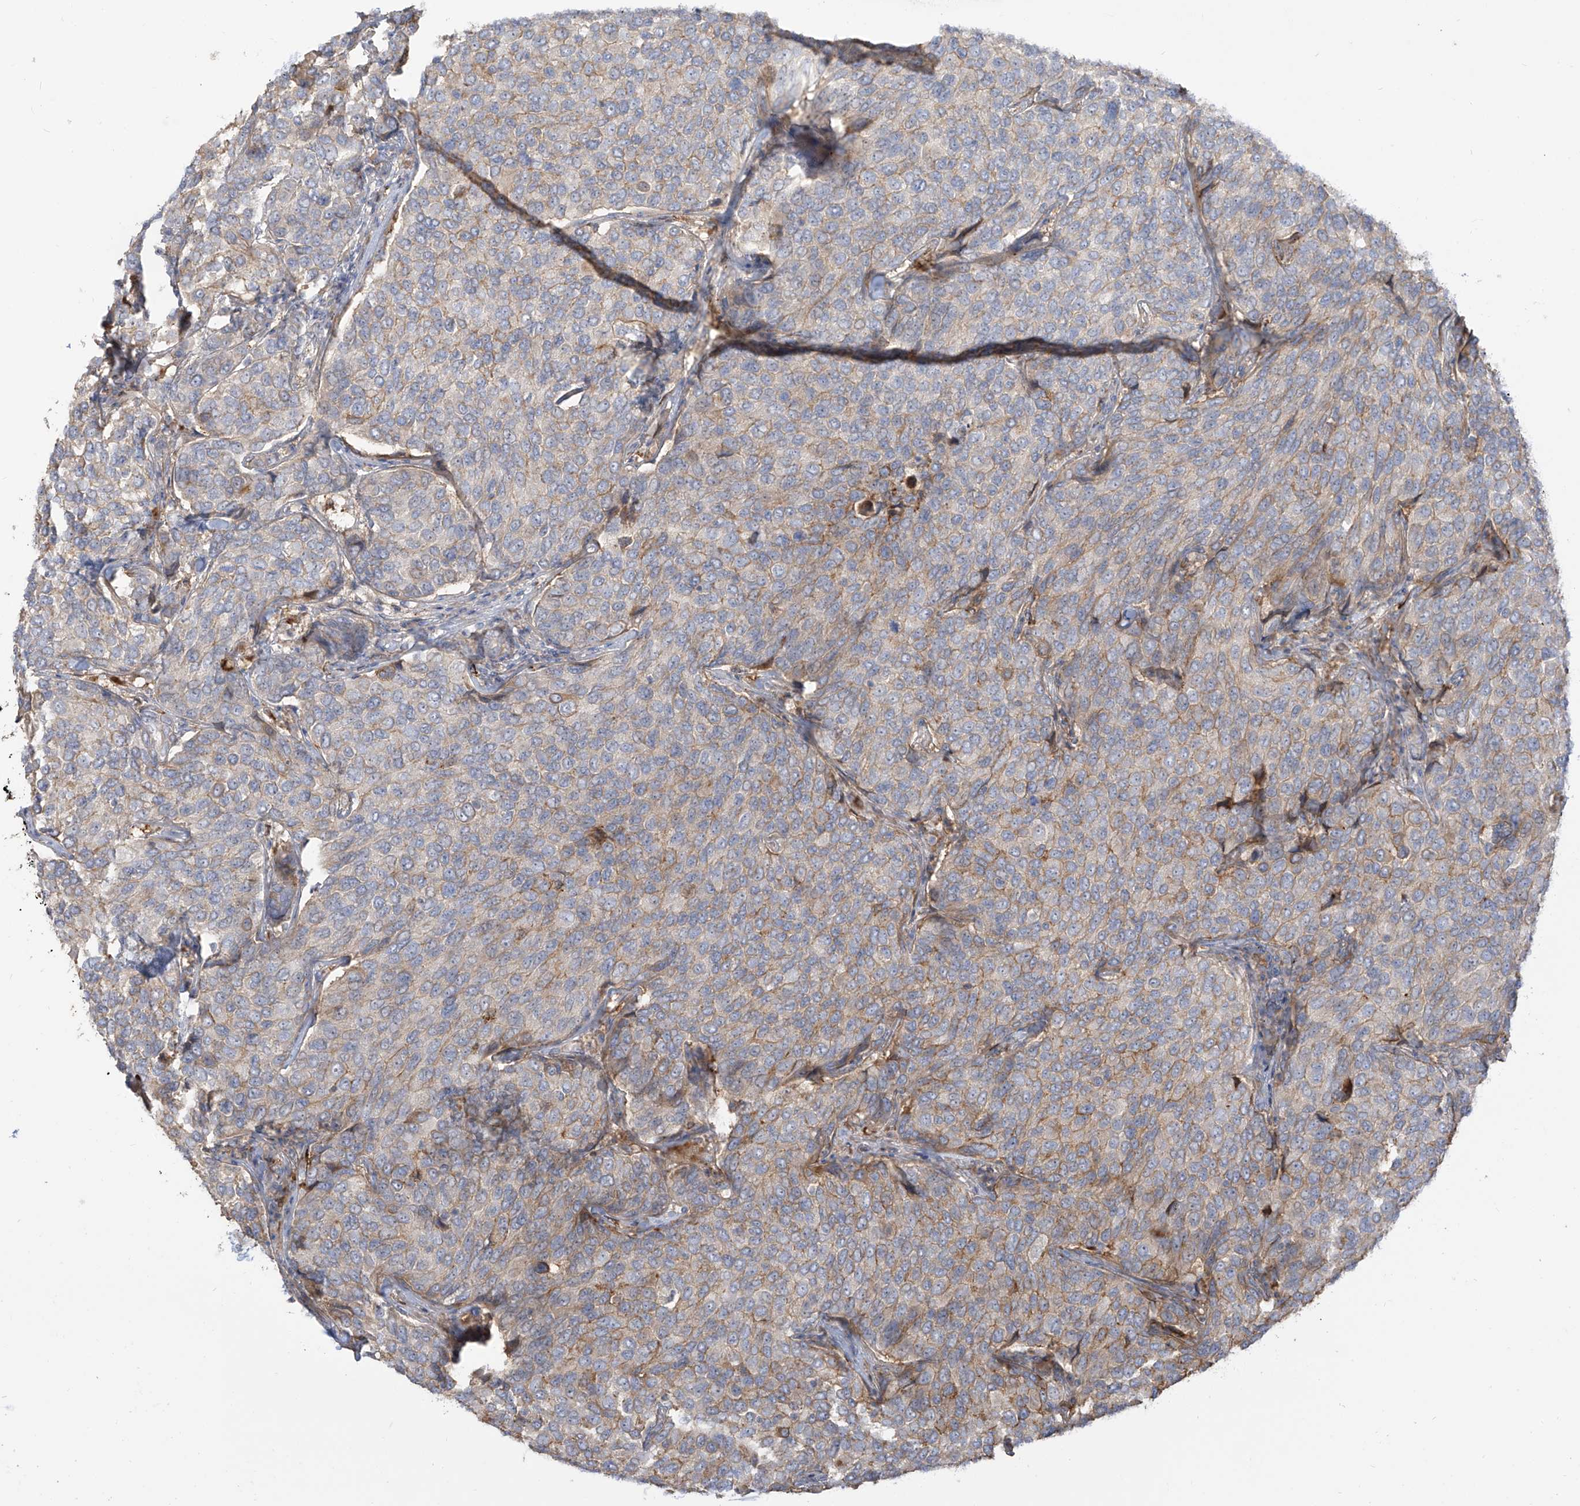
{"staining": {"intensity": "moderate", "quantity": "<25%", "location": "cytoplasmic/membranous"}, "tissue": "breast cancer", "cell_type": "Tumor cells", "image_type": "cancer", "snomed": [{"axis": "morphology", "description": "Duct carcinoma"}, {"axis": "topography", "description": "Breast"}], "caption": "The image reveals immunohistochemical staining of infiltrating ductal carcinoma (breast). There is moderate cytoplasmic/membranous expression is appreciated in approximately <25% of tumor cells.", "gene": "ZGRF1", "patient": {"sex": "female", "age": 55}}